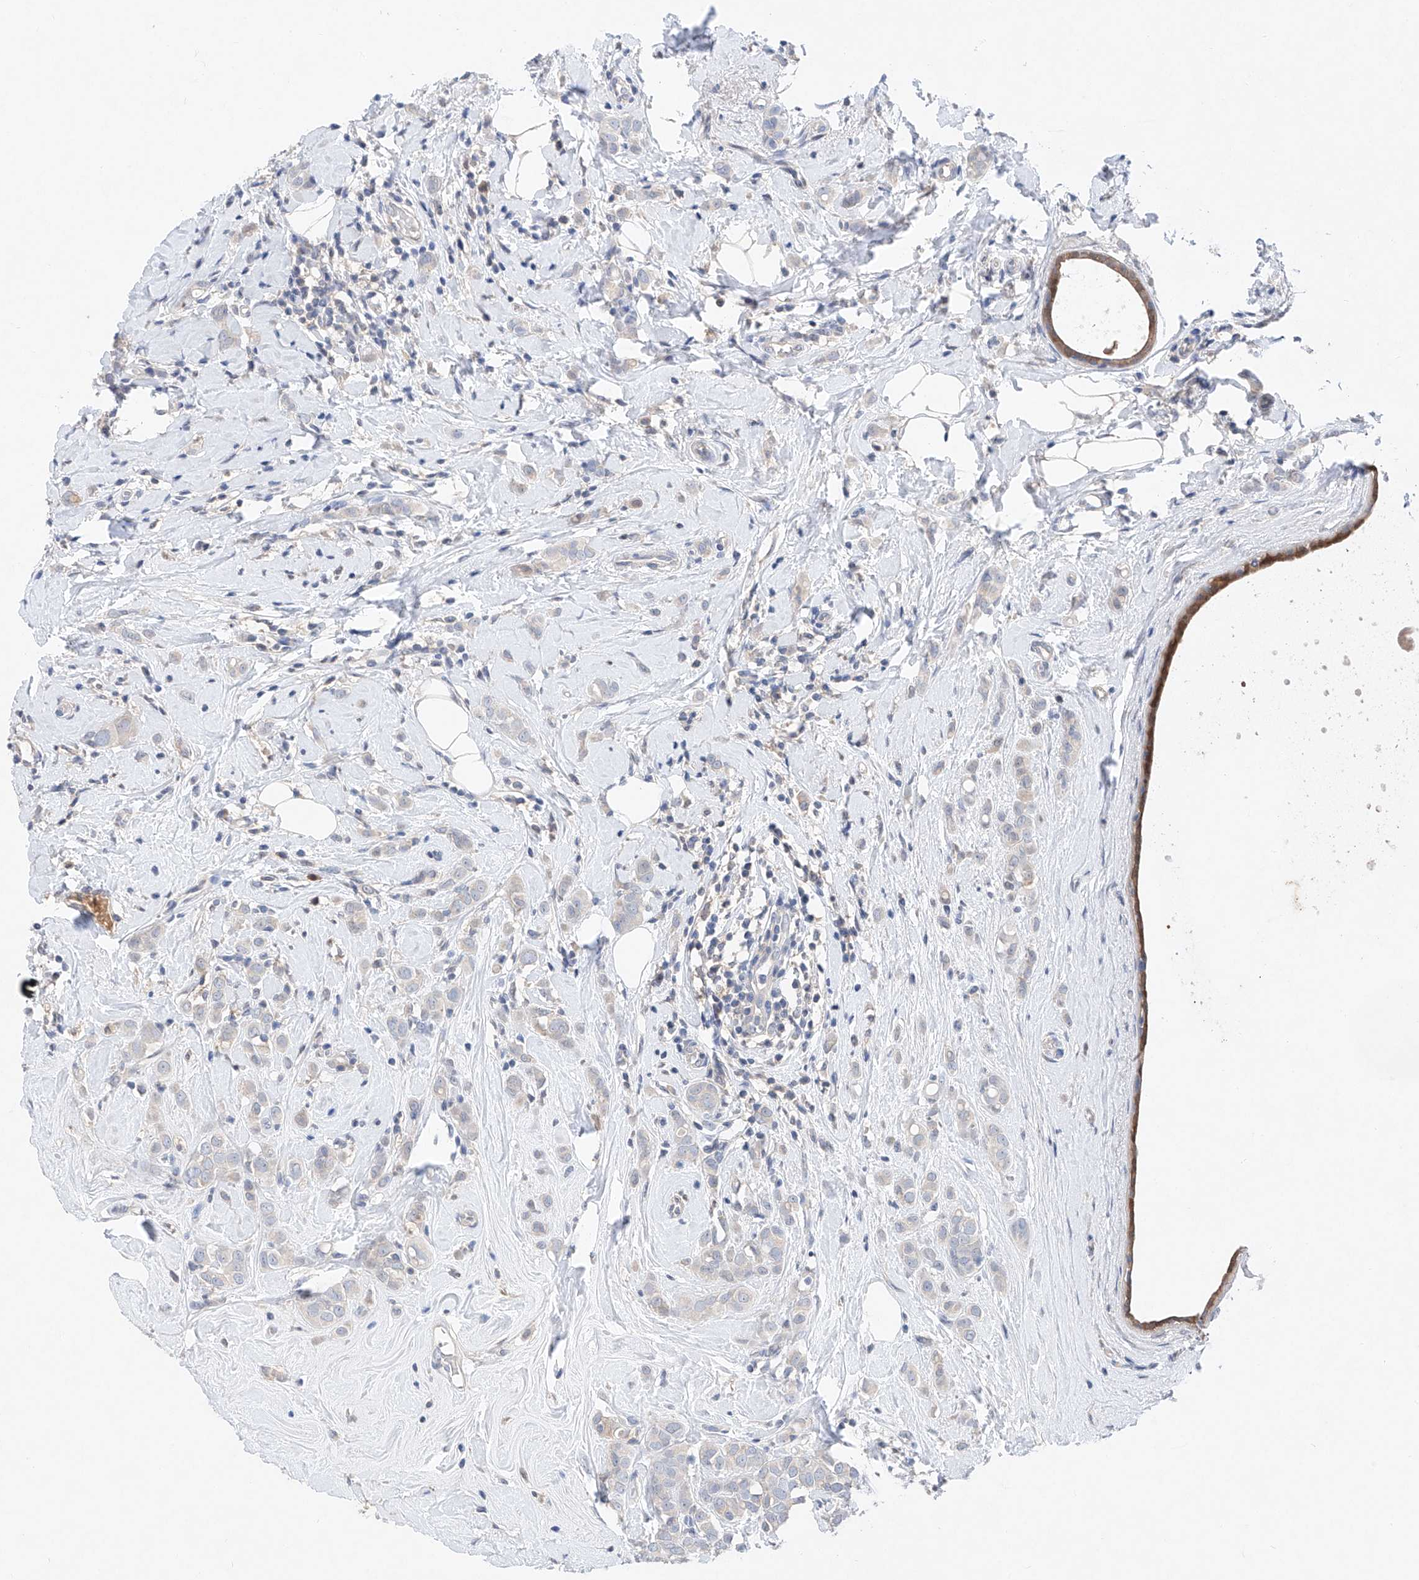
{"staining": {"intensity": "negative", "quantity": "none", "location": "none"}, "tissue": "breast cancer", "cell_type": "Tumor cells", "image_type": "cancer", "snomed": [{"axis": "morphology", "description": "Lobular carcinoma"}, {"axis": "topography", "description": "Breast"}], "caption": "Image shows no protein staining in tumor cells of breast cancer tissue. (Brightfield microscopy of DAB immunohistochemistry at high magnification).", "gene": "FUCA2", "patient": {"sex": "female", "age": 47}}